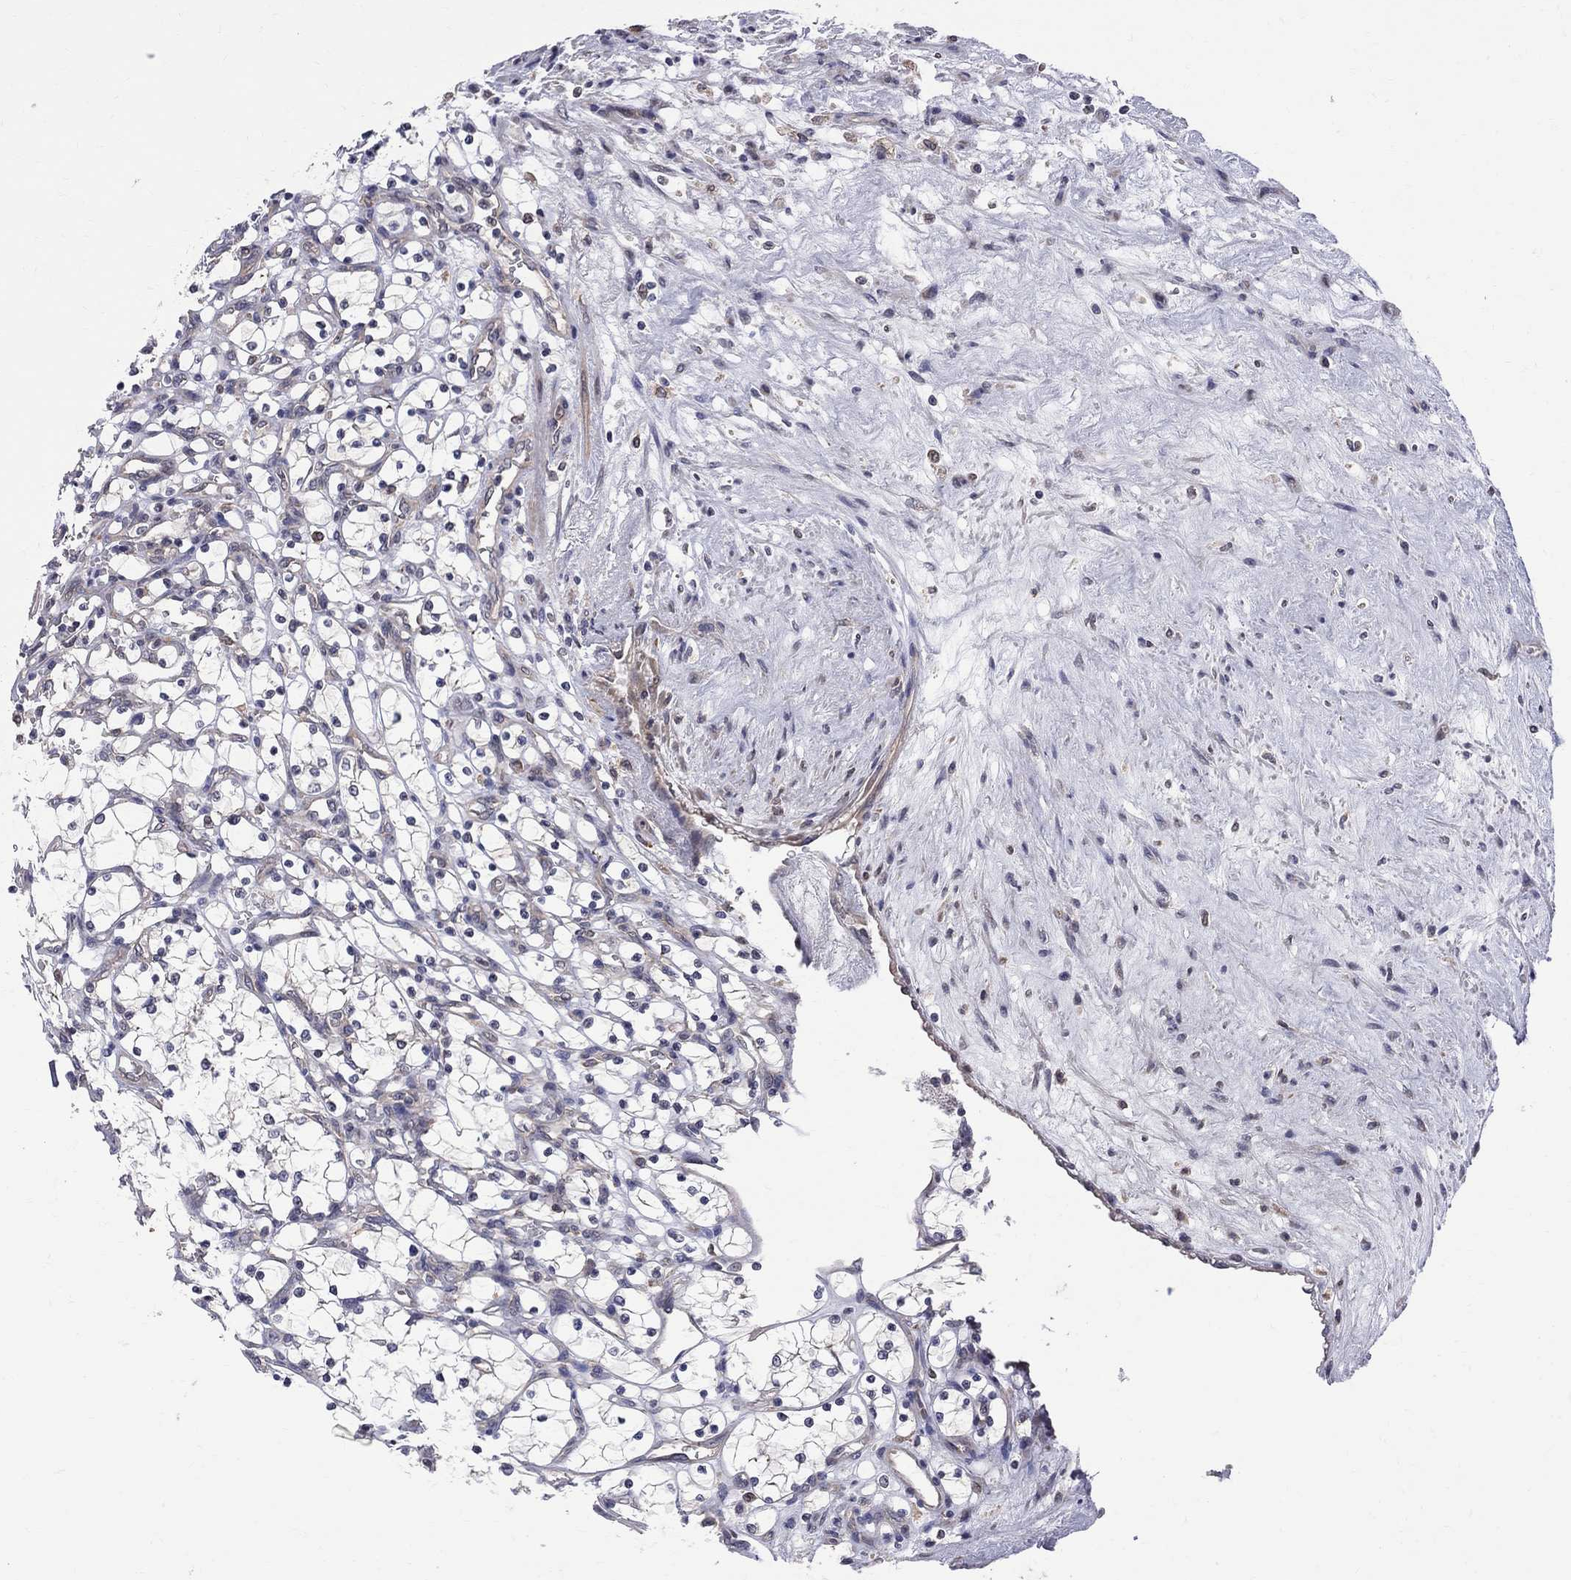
{"staining": {"intensity": "weak", "quantity": "<25%", "location": "cytoplasmic/membranous"}, "tissue": "renal cancer", "cell_type": "Tumor cells", "image_type": "cancer", "snomed": [{"axis": "morphology", "description": "Adenocarcinoma, NOS"}, {"axis": "topography", "description": "Kidney"}], "caption": "Tumor cells are negative for protein expression in human renal cancer (adenocarcinoma). Nuclei are stained in blue.", "gene": "CNOT11", "patient": {"sex": "female", "age": 69}}